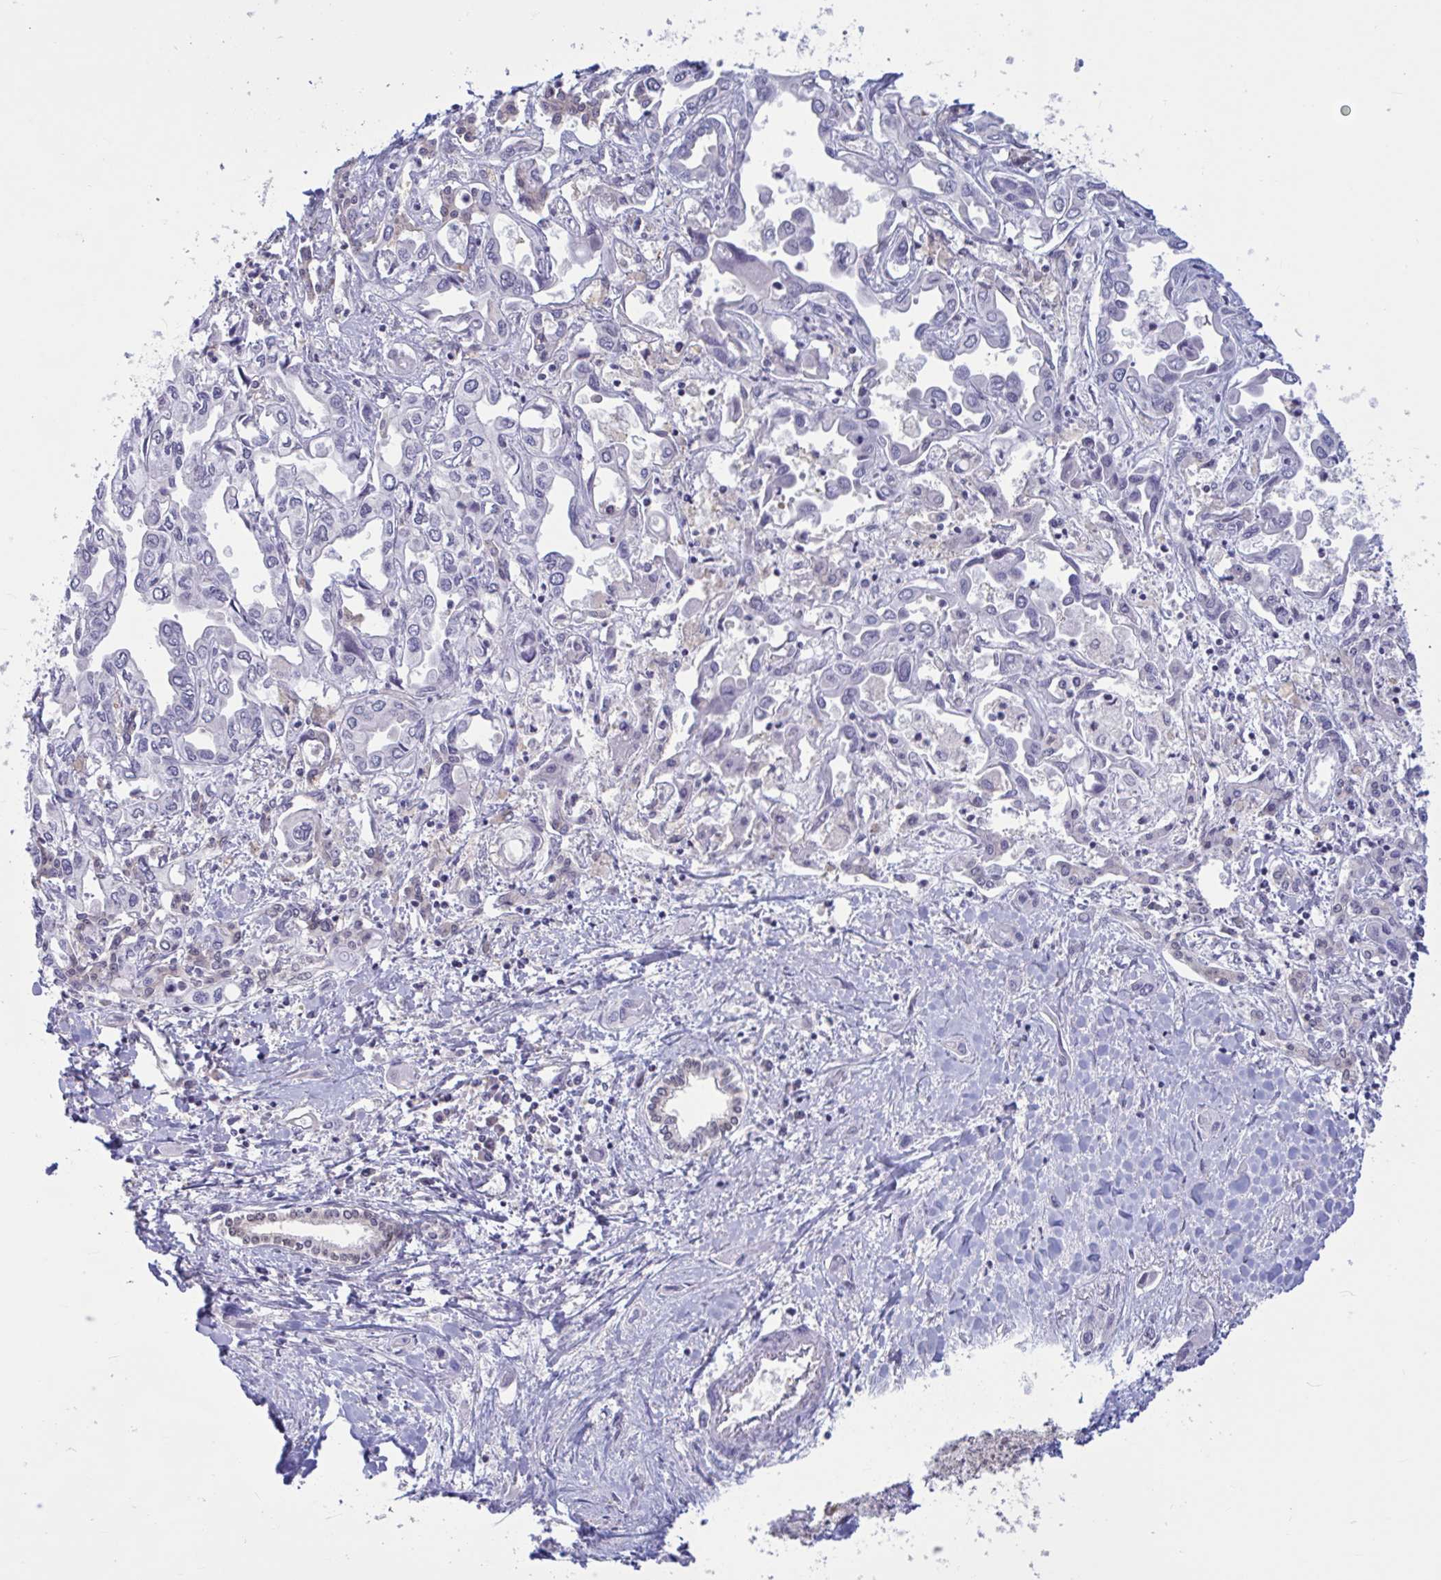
{"staining": {"intensity": "negative", "quantity": "none", "location": "none"}, "tissue": "liver cancer", "cell_type": "Tumor cells", "image_type": "cancer", "snomed": [{"axis": "morphology", "description": "Cholangiocarcinoma"}, {"axis": "topography", "description": "Liver"}], "caption": "DAB immunohistochemical staining of human liver cancer shows no significant positivity in tumor cells.", "gene": "RBL1", "patient": {"sex": "female", "age": 64}}